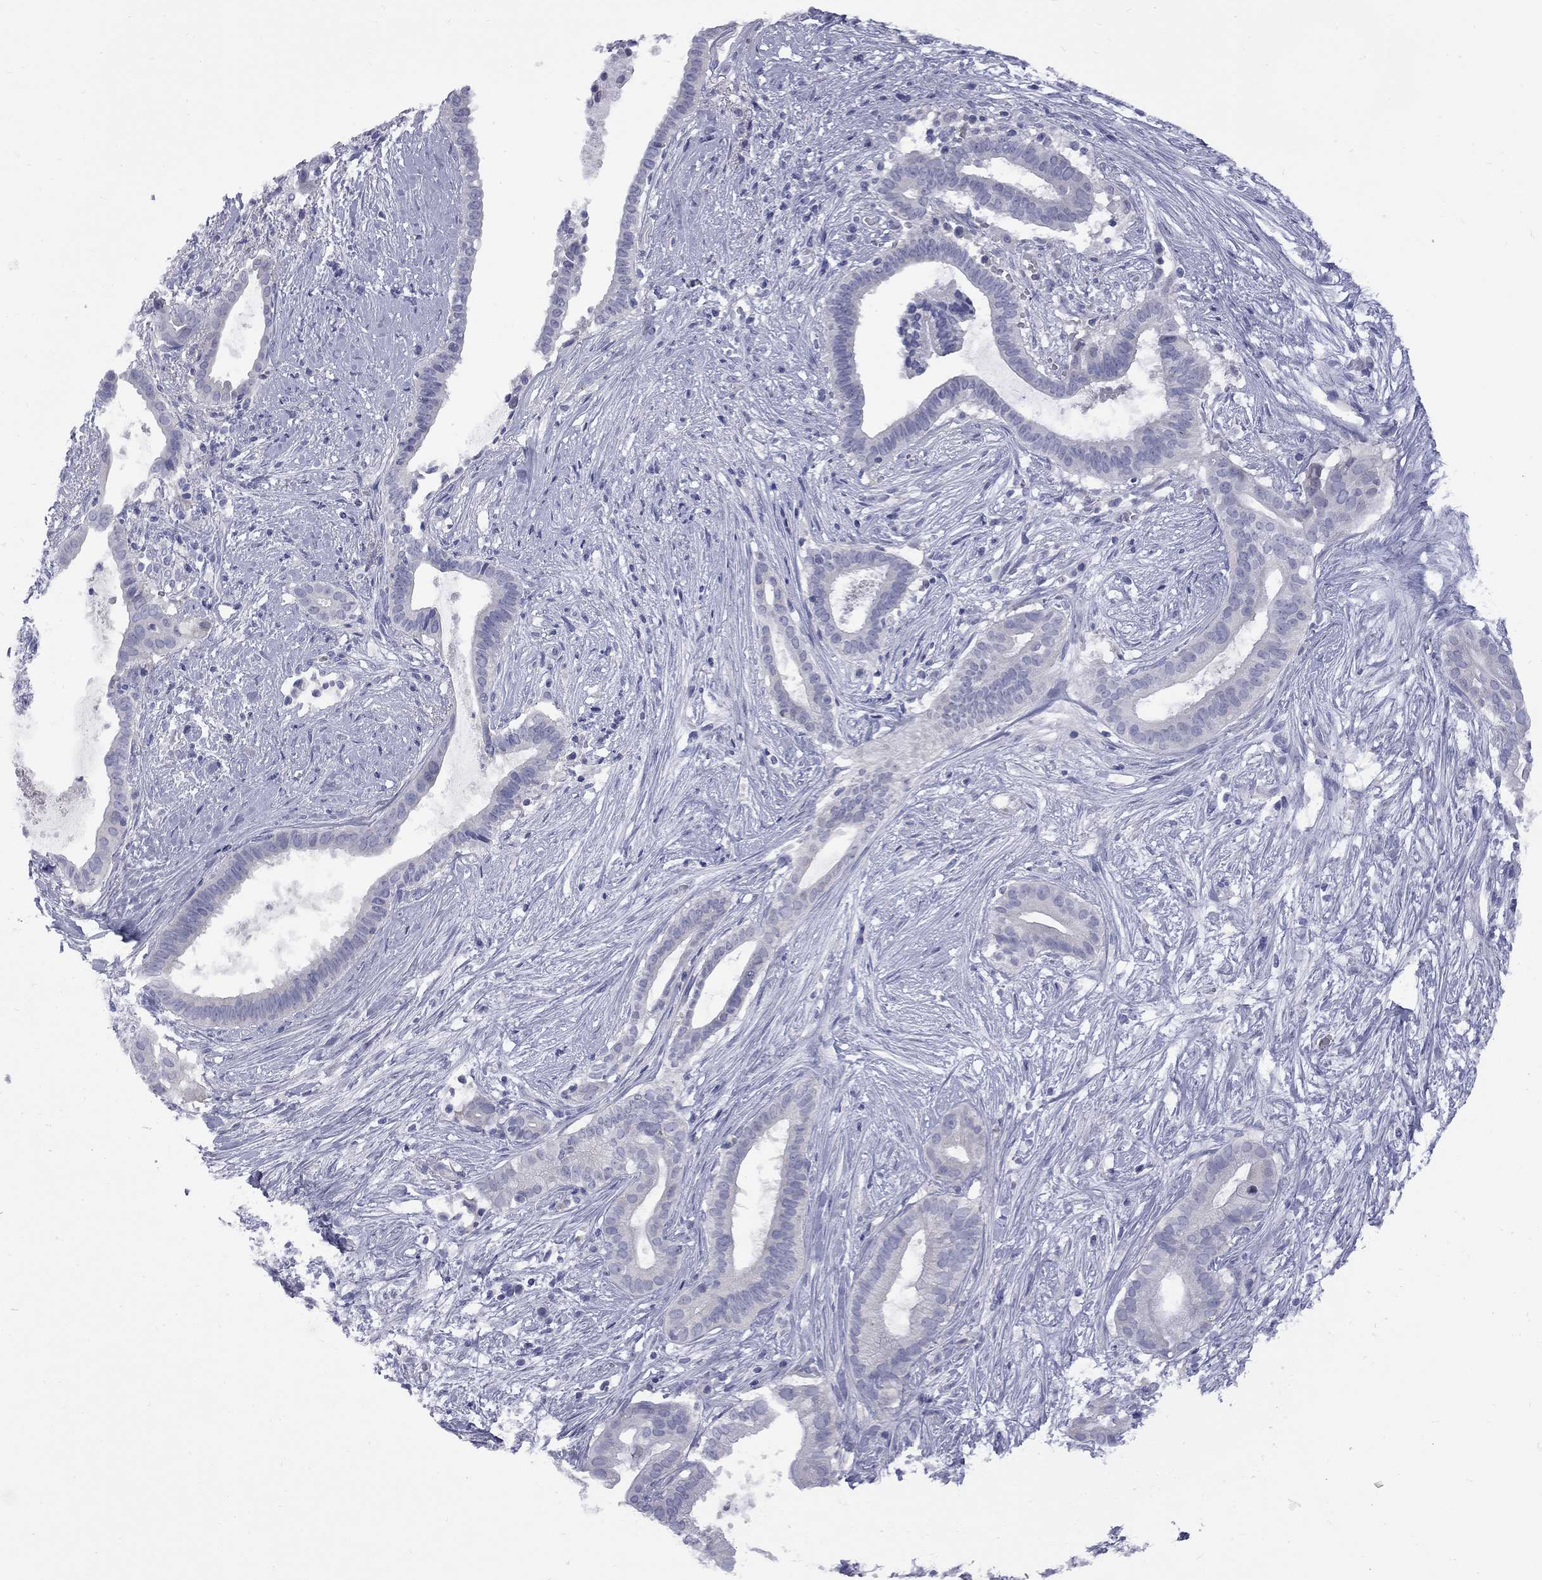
{"staining": {"intensity": "negative", "quantity": "none", "location": "none"}, "tissue": "pancreatic cancer", "cell_type": "Tumor cells", "image_type": "cancer", "snomed": [{"axis": "morphology", "description": "Adenocarcinoma, NOS"}, {"axis": "topography", "description": "Pancreas"}], "caption": "IHC of pancreatic adenocarcinoma displays no staining in tumor cells.", "gene": "ABCB4", "patient": {"sex": "male", "age": 61}}